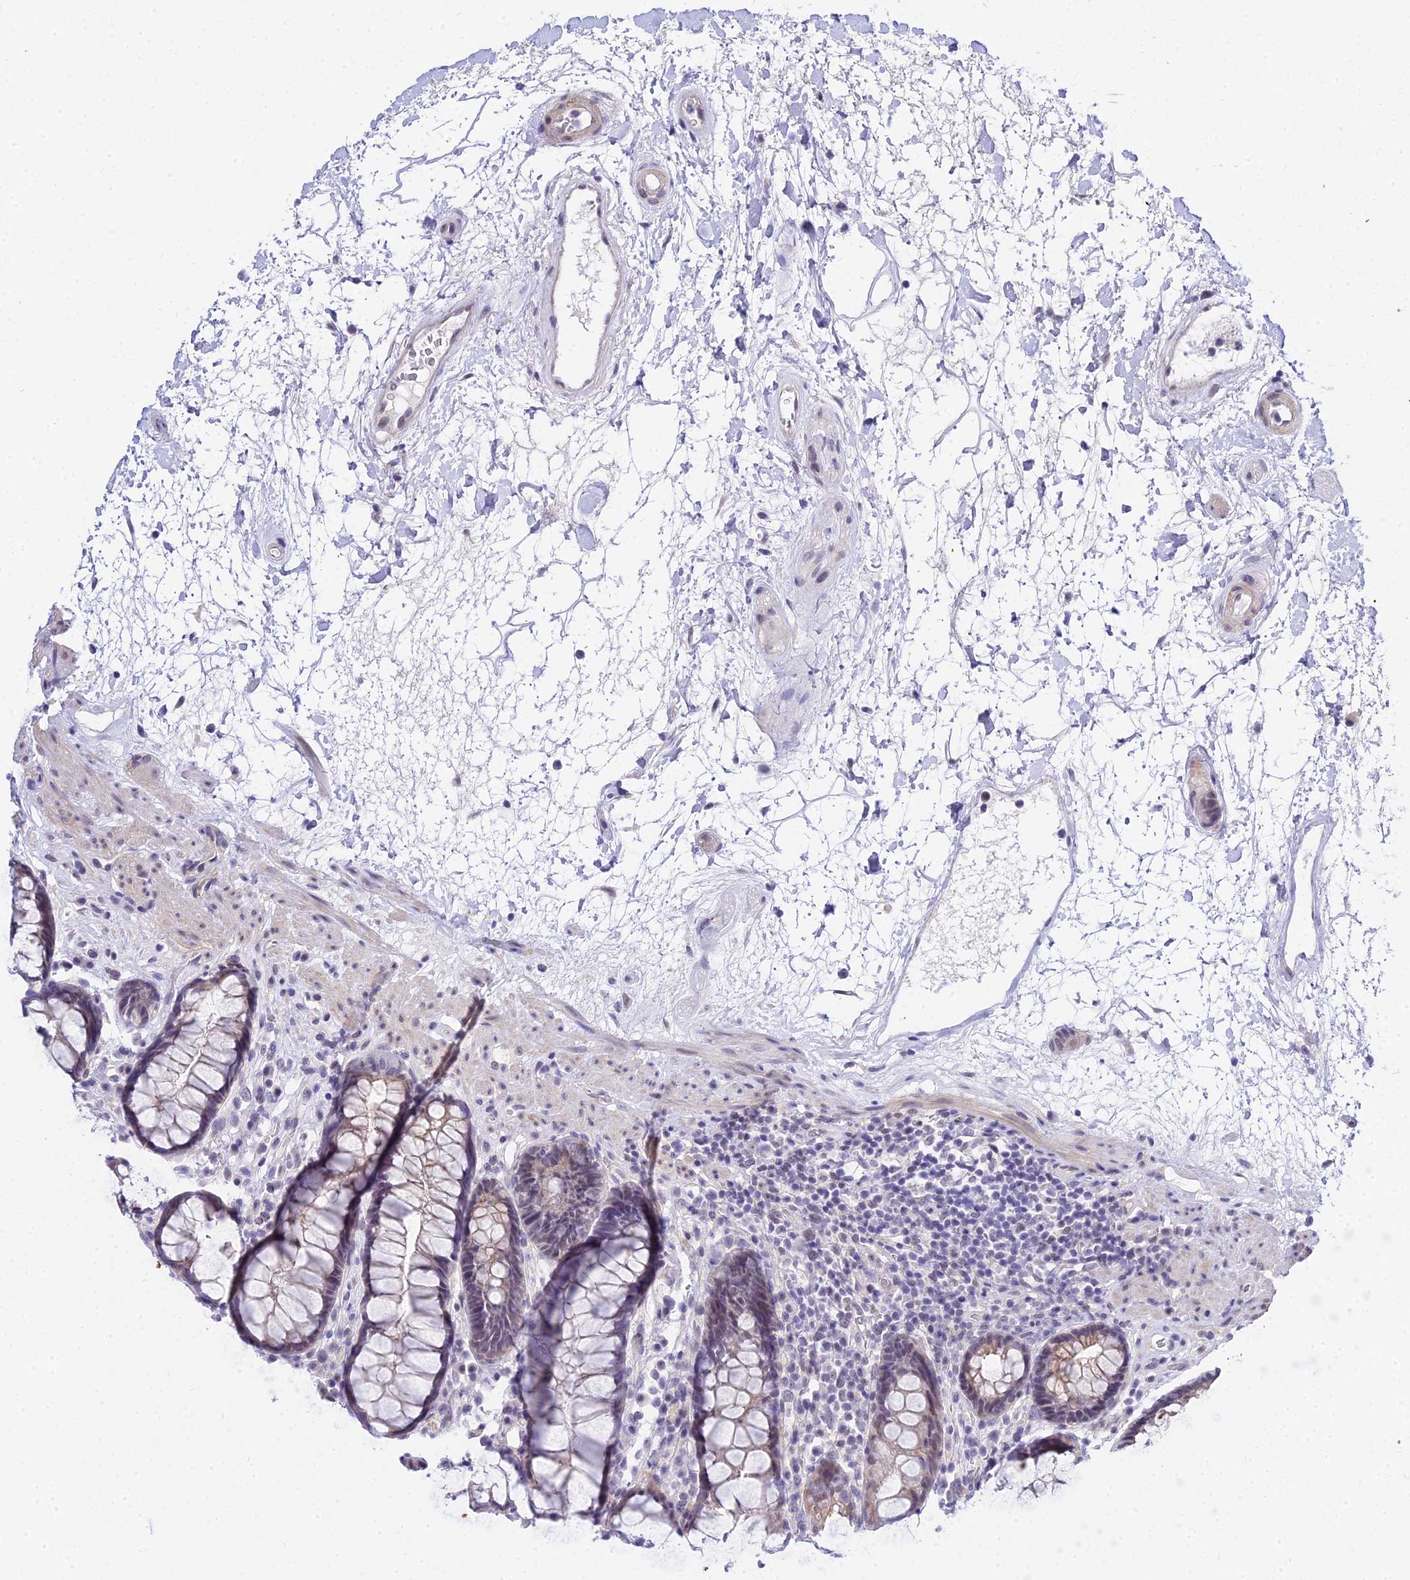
{"staining": {"intensity": "moderate", "quantity": "<25%", "location": "cytoplasmic/membranous"}, "tissue": "rectum", "cell_type": "Glandular cells", "image_type": "normal", "snomed": [{"axis": "morphology", "description": "Normal tissue, NOS"}, {"axis": "topography", "description": "Rectum"}], "caption": "There is low levels of moderate cytoplasmic/membranous positivity in glandular cells of normal rectum, as demonstrated by immunohistochemical staining (brown color).", "gene": "ZNF628", "patient": {"sex": "male", "age": 64}}